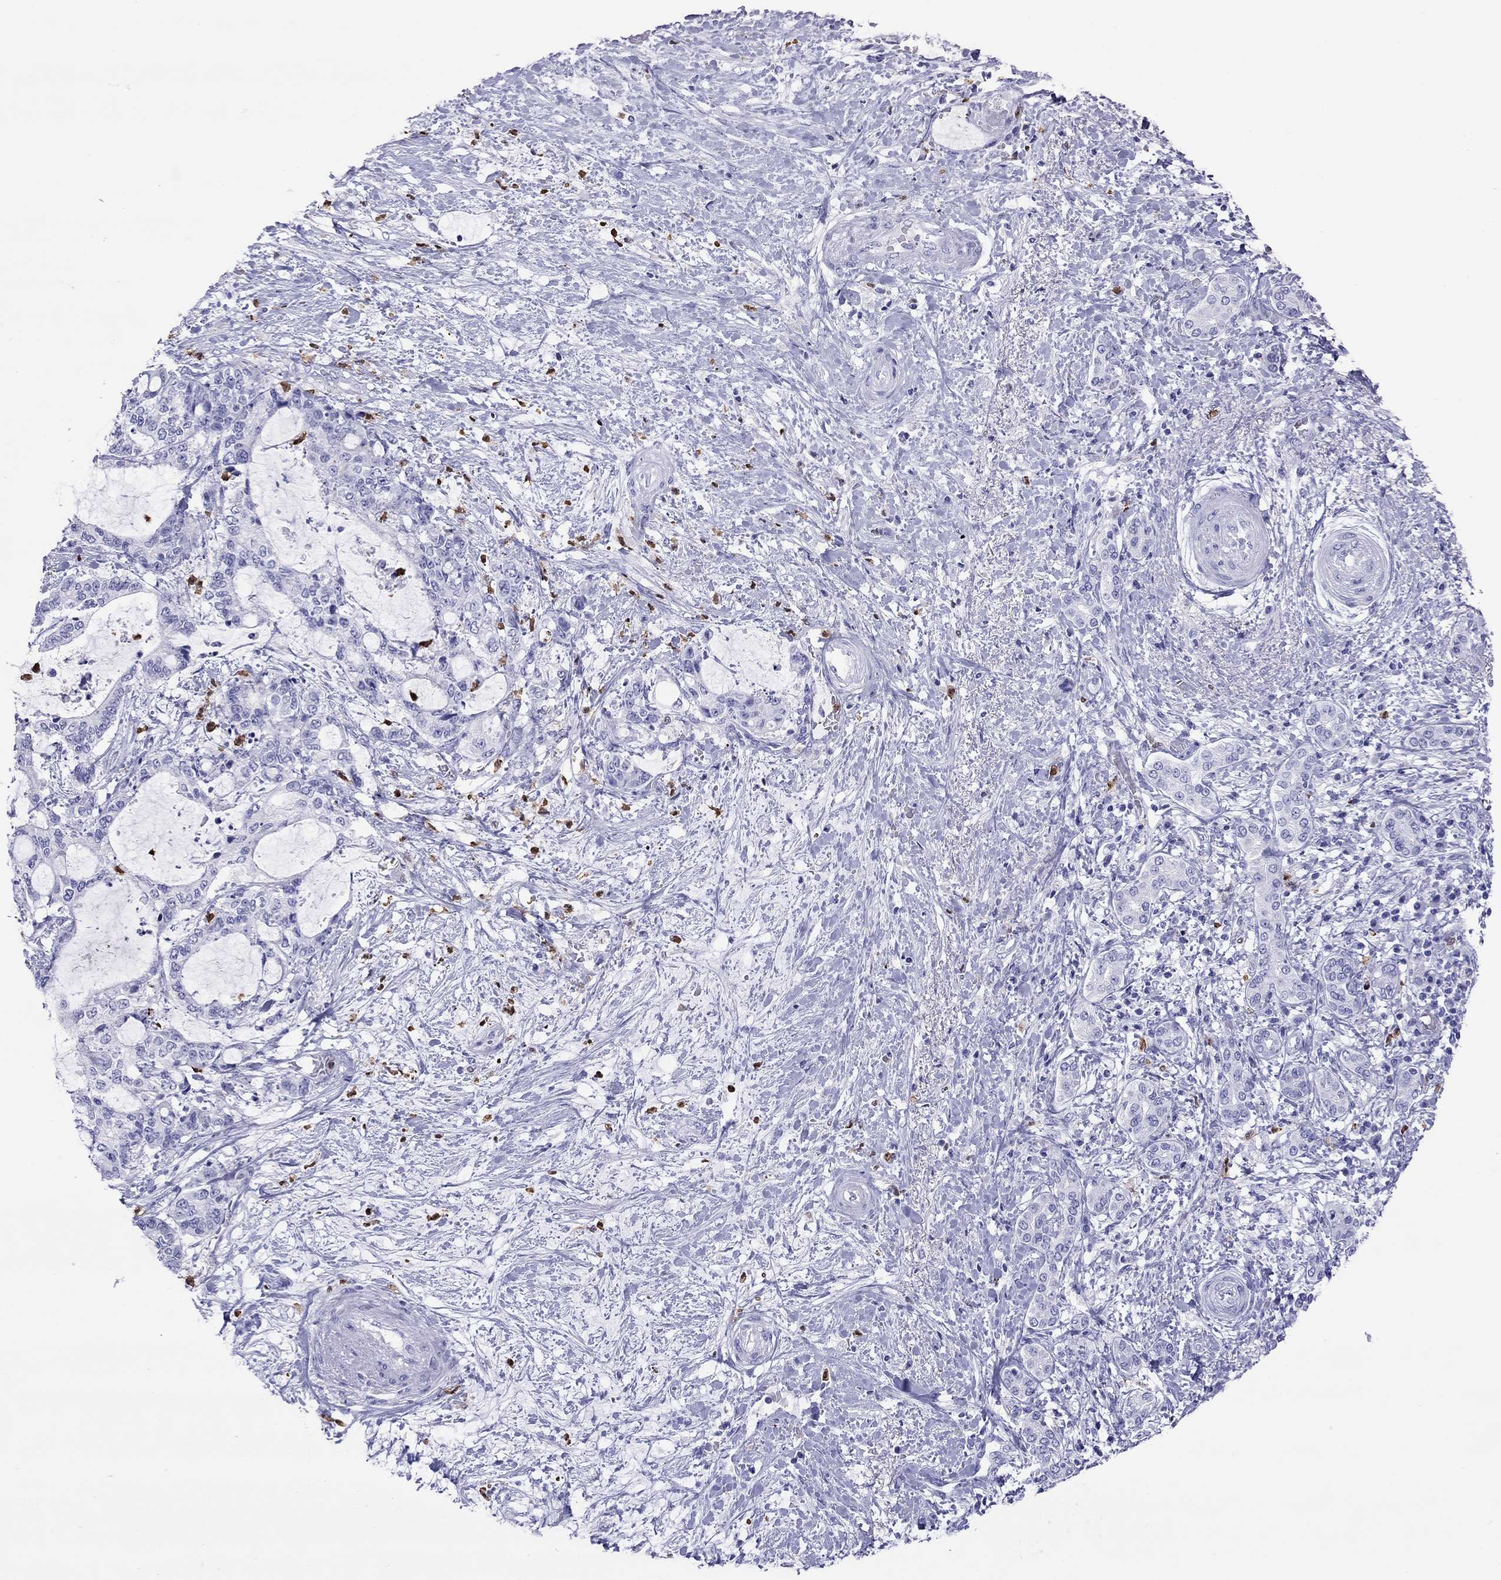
{"staining": {"intensity": "negative", "quantity": "none", "location": "none"}, "tissue": "liver cancer", "cell_type": "Tumor cells", "image_type": "cancer", "snomed": [{"axis": "morphology", "description": "Normal tissue, NOS"}, {"axis": "morphology", "description": "Cholangiocarcinoma"}, {"axis": "topography", "description": "Liver"}, {"axis": "topography", "description": "Peripheral nerve tissue"}], "caption": "Immunohistochemistry of human liver cancer (cholangiocarcinoma) exhibits no expression in tumor cells. (Brightfield microscopy of DAB immunohistochemistry at high magnification).", "gene": "SLAMF1", "patient": {"sex": "female", "age": 73}}